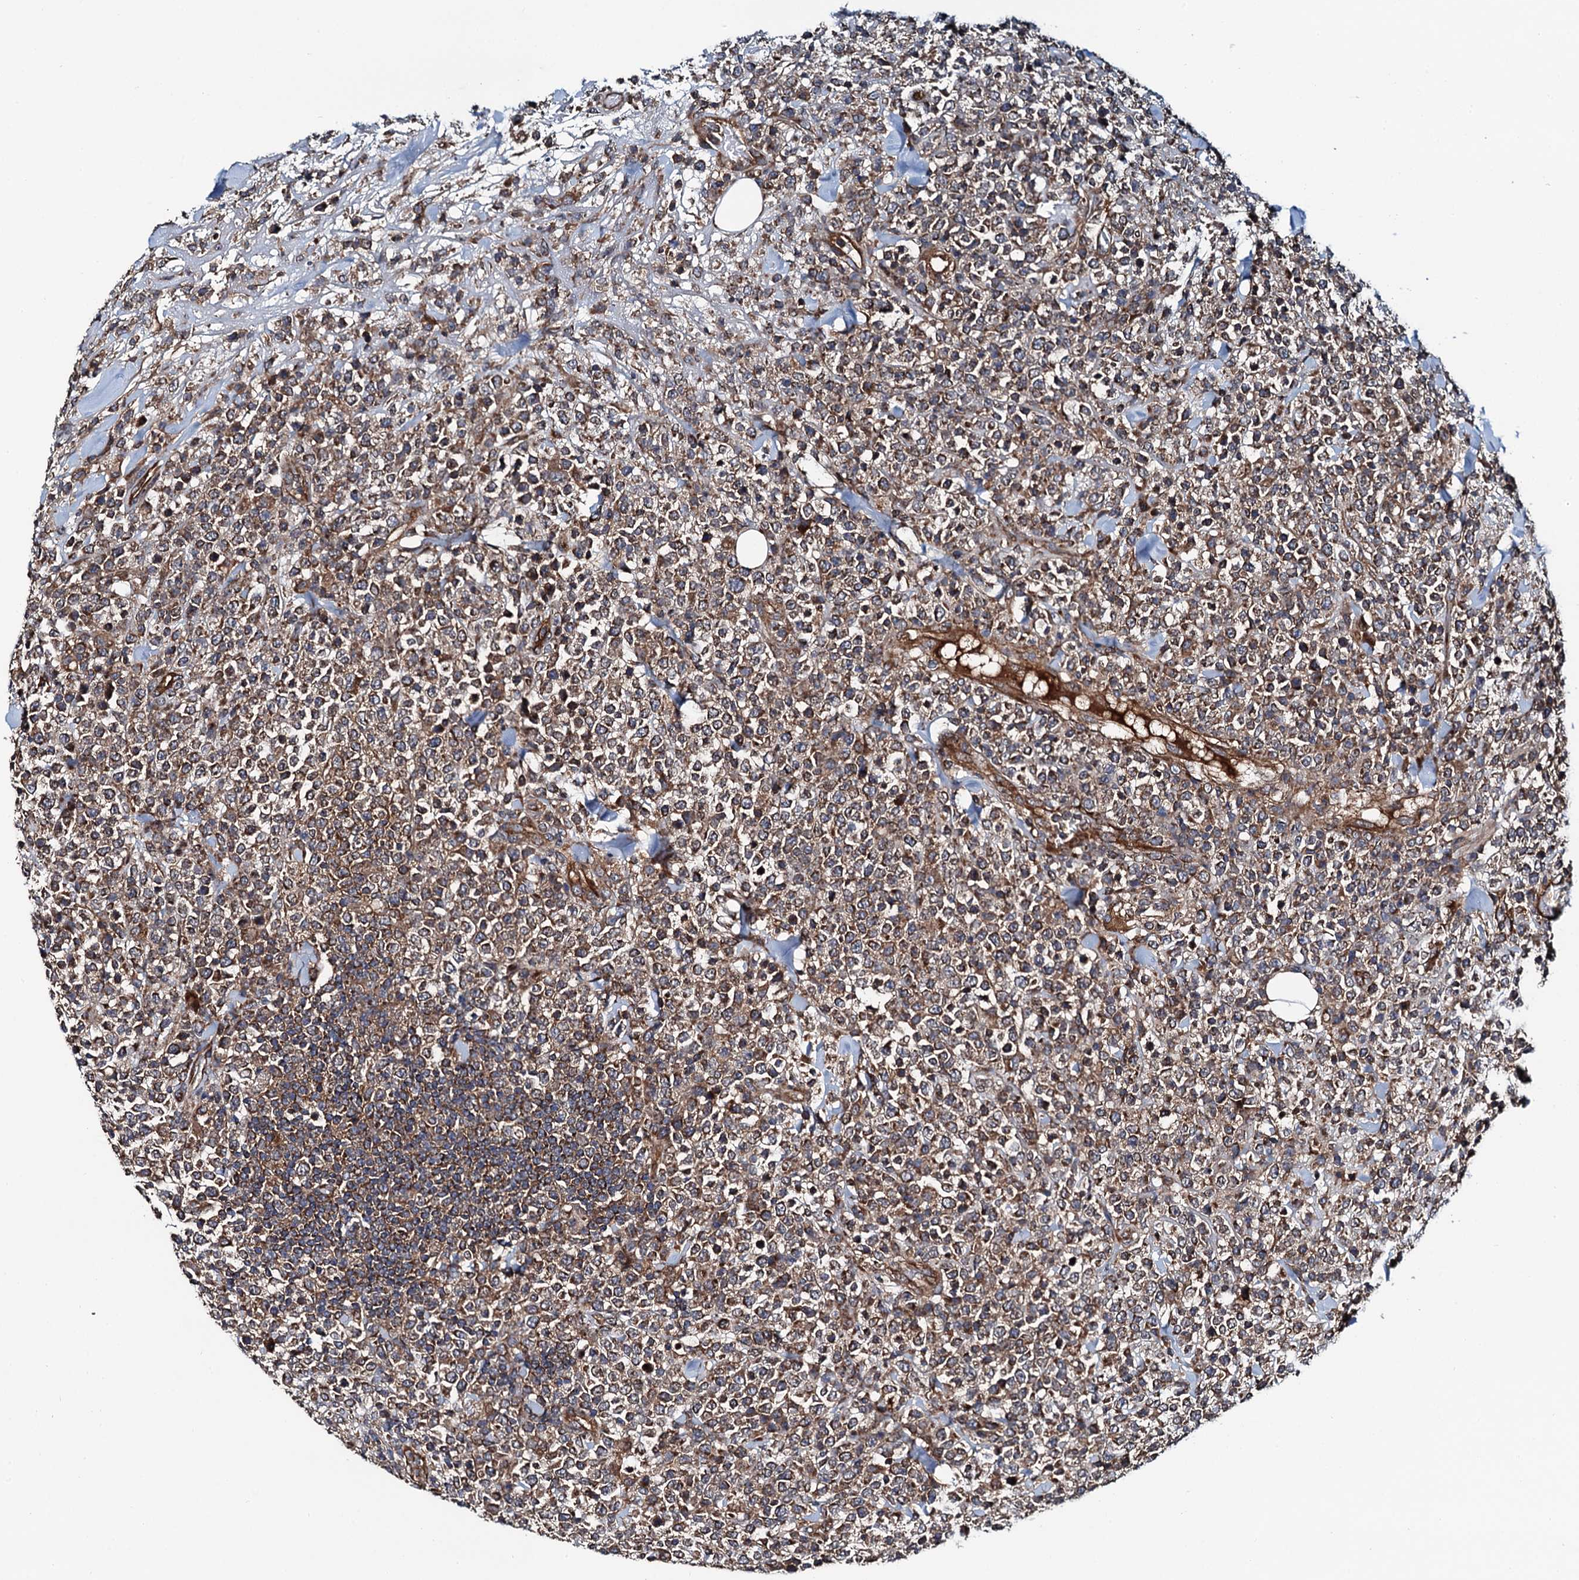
{"staining": {"intensity": "moderate", "quantity": ">75%", "location": "cytoplasmic/membranous"}, "tissue": "lymphoma", "cell_type": "Tumor cells", "image_type": "cancer", "snomed": [{"axis": "morphology", "description": "Malignant lymphoma, non-Hodgkin's type, High grade"}, {"axis": "topography", "description": "Colon"}], "caption": "Lymphoma tissue displays moderate cytoplasmic/membranous positivity in approximately >75% of tumor cells", "gene": "NEK1", "patient": {"sex": "female", "age": 53}}